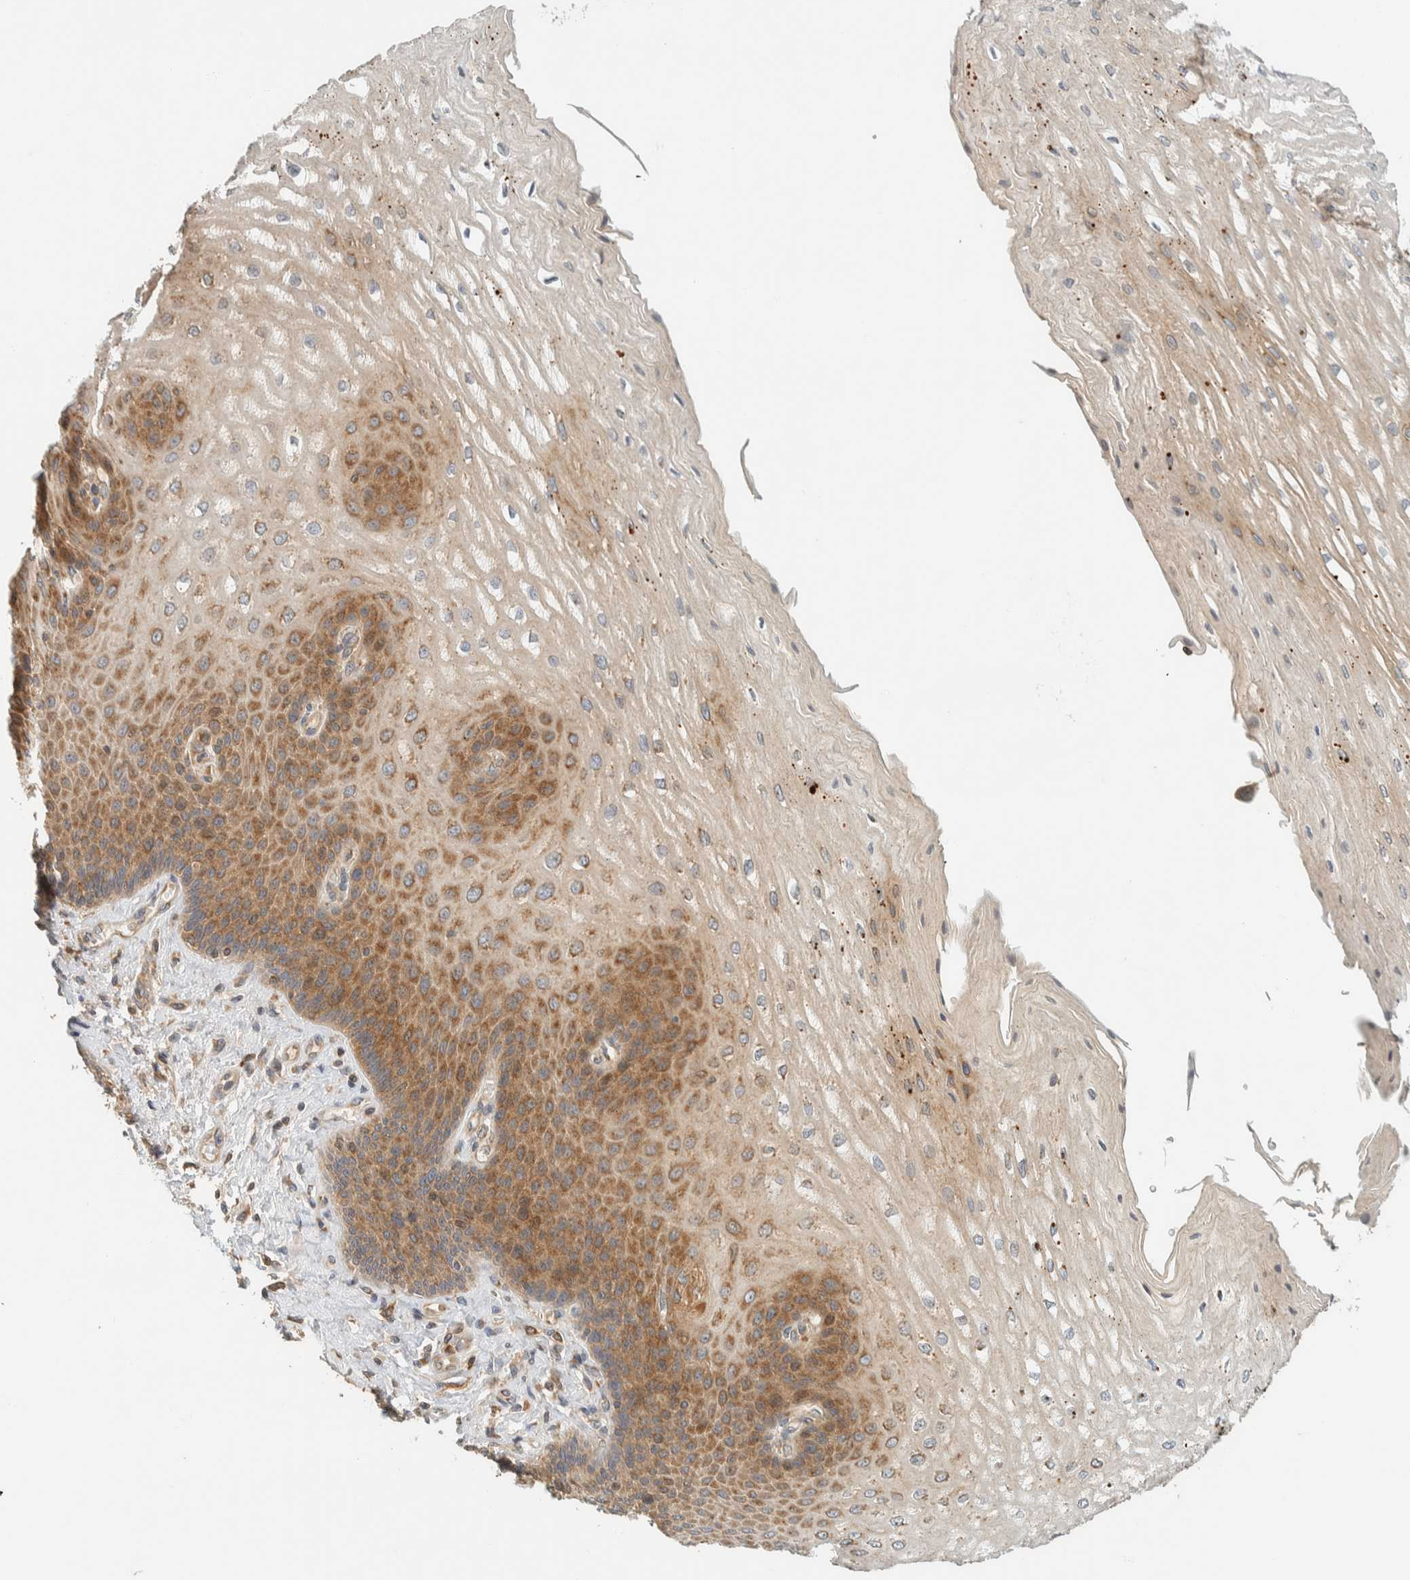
{"staining": {"intensity": "strong", "quantity": "25%-75%", "location": "cytoplasmic/membranous"}, "tissue": "esophagus", "cell_type": "Squamous epithelial cells", "image_type": "normal", "snomed": [{"axis": "morphology", "description": "Normal tissue, NOS"}, {"axis": "topography", "description": "Esophagus"}], "caption": "Protein expression analysis of unremarkable human esophagus reveals strong cytoplasmic/membranous positivity in approximately 25%-75% of squamous epithelial cells. The staining was performed using DAB (3,3'-diaminobenzidine) to visualize the protein expression in brown, while the nuclei were stained in blue with hematoxylin (Magnification: 20x).", "gene": "ARFGEF1", "patient": {"sex": "male", "age": 54}}